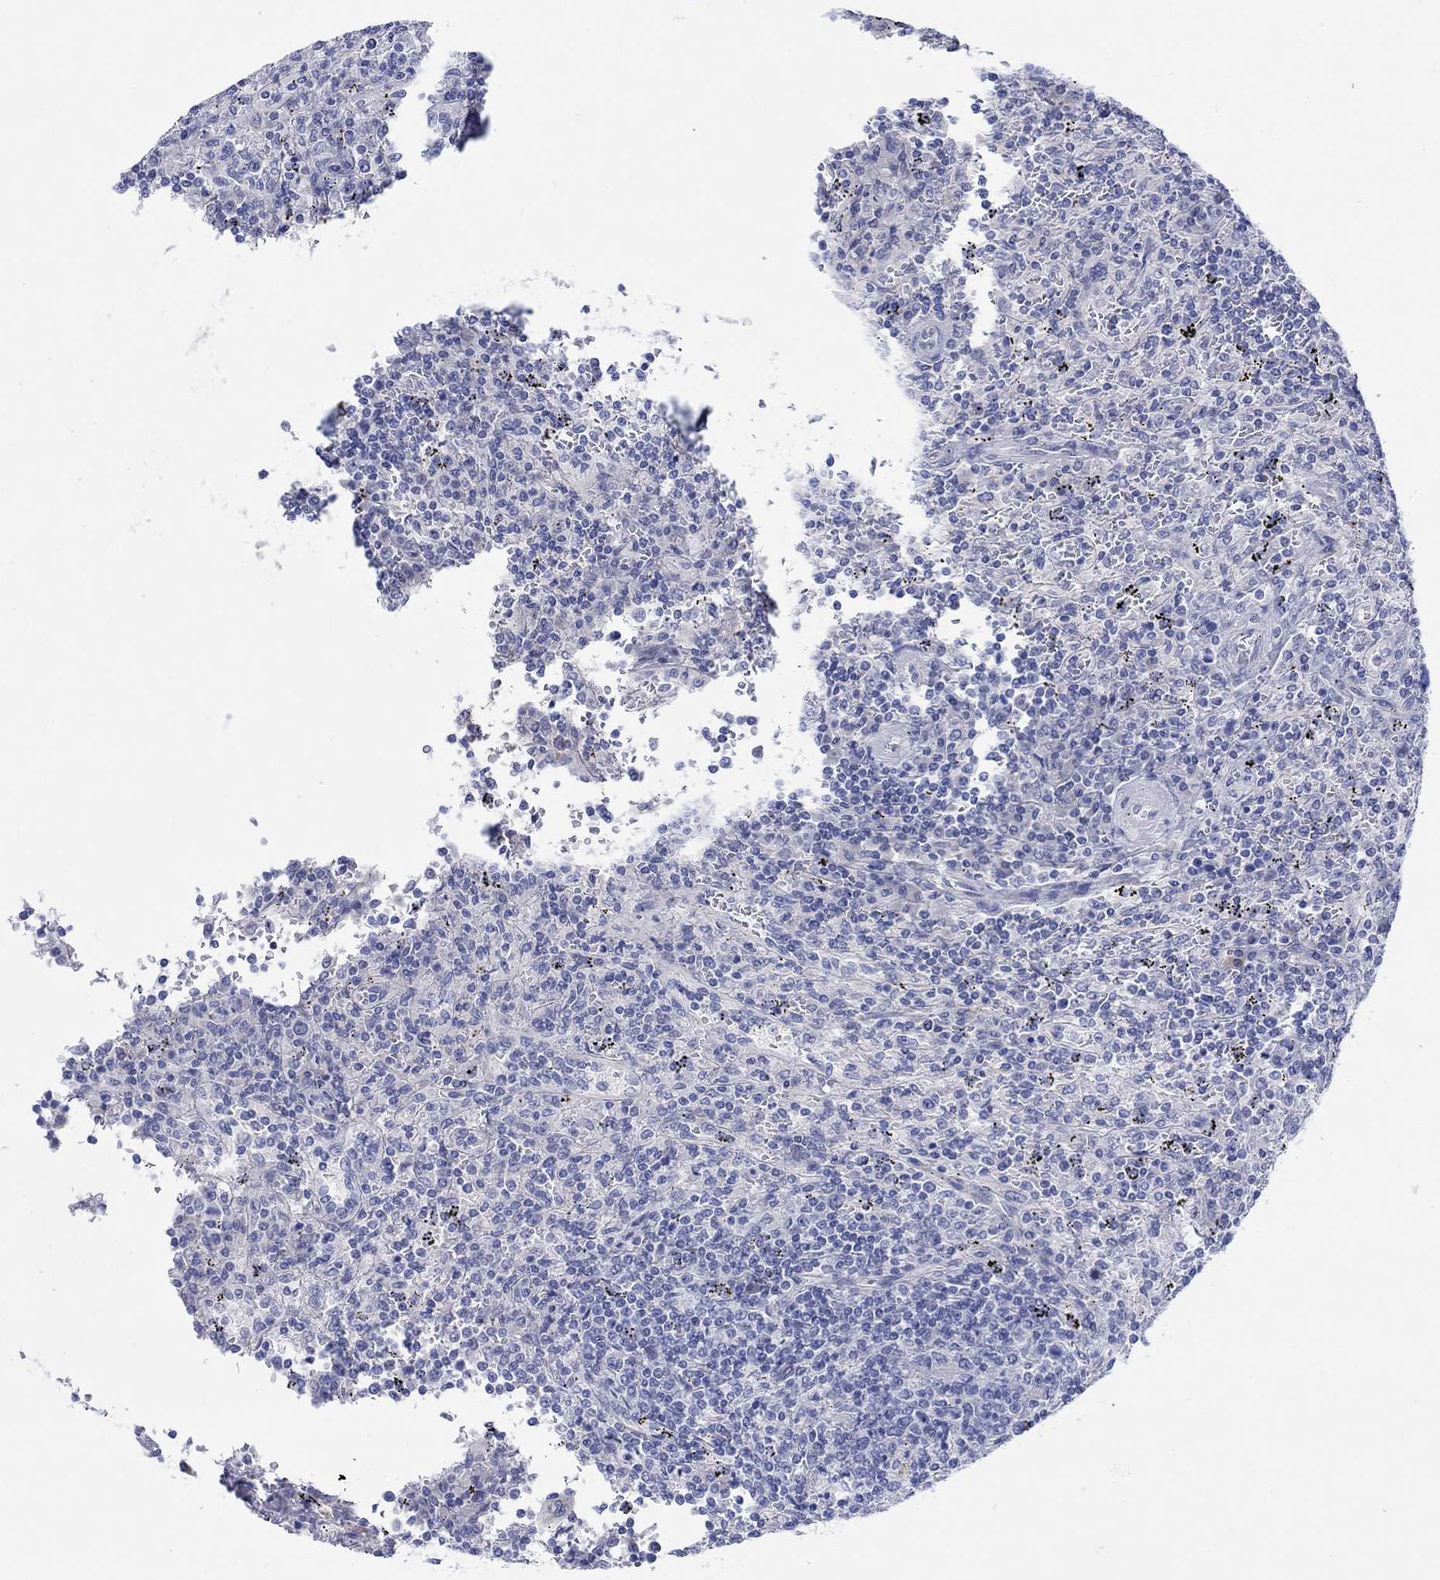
{"staining": {"intensity": "negative", "quantity": "none", "location": "none"}, "tissue": "lymphoma", "cell_type": "Tumor cells", "image_type": "cancer", "snomed": [{"axis": "morphology", "description": "Malignant lymphoma, non-Hodgkin's type, Low grade"}, {"axis": "topography", "description": "Spleen"}], "caption": "The micrograph displays no significant positivity in tumor cells of low-grade malignant lymphoma, non-Hodgkin's type.", "gene": "KRT222", "patient": {"sex": "male", "age": 62}}